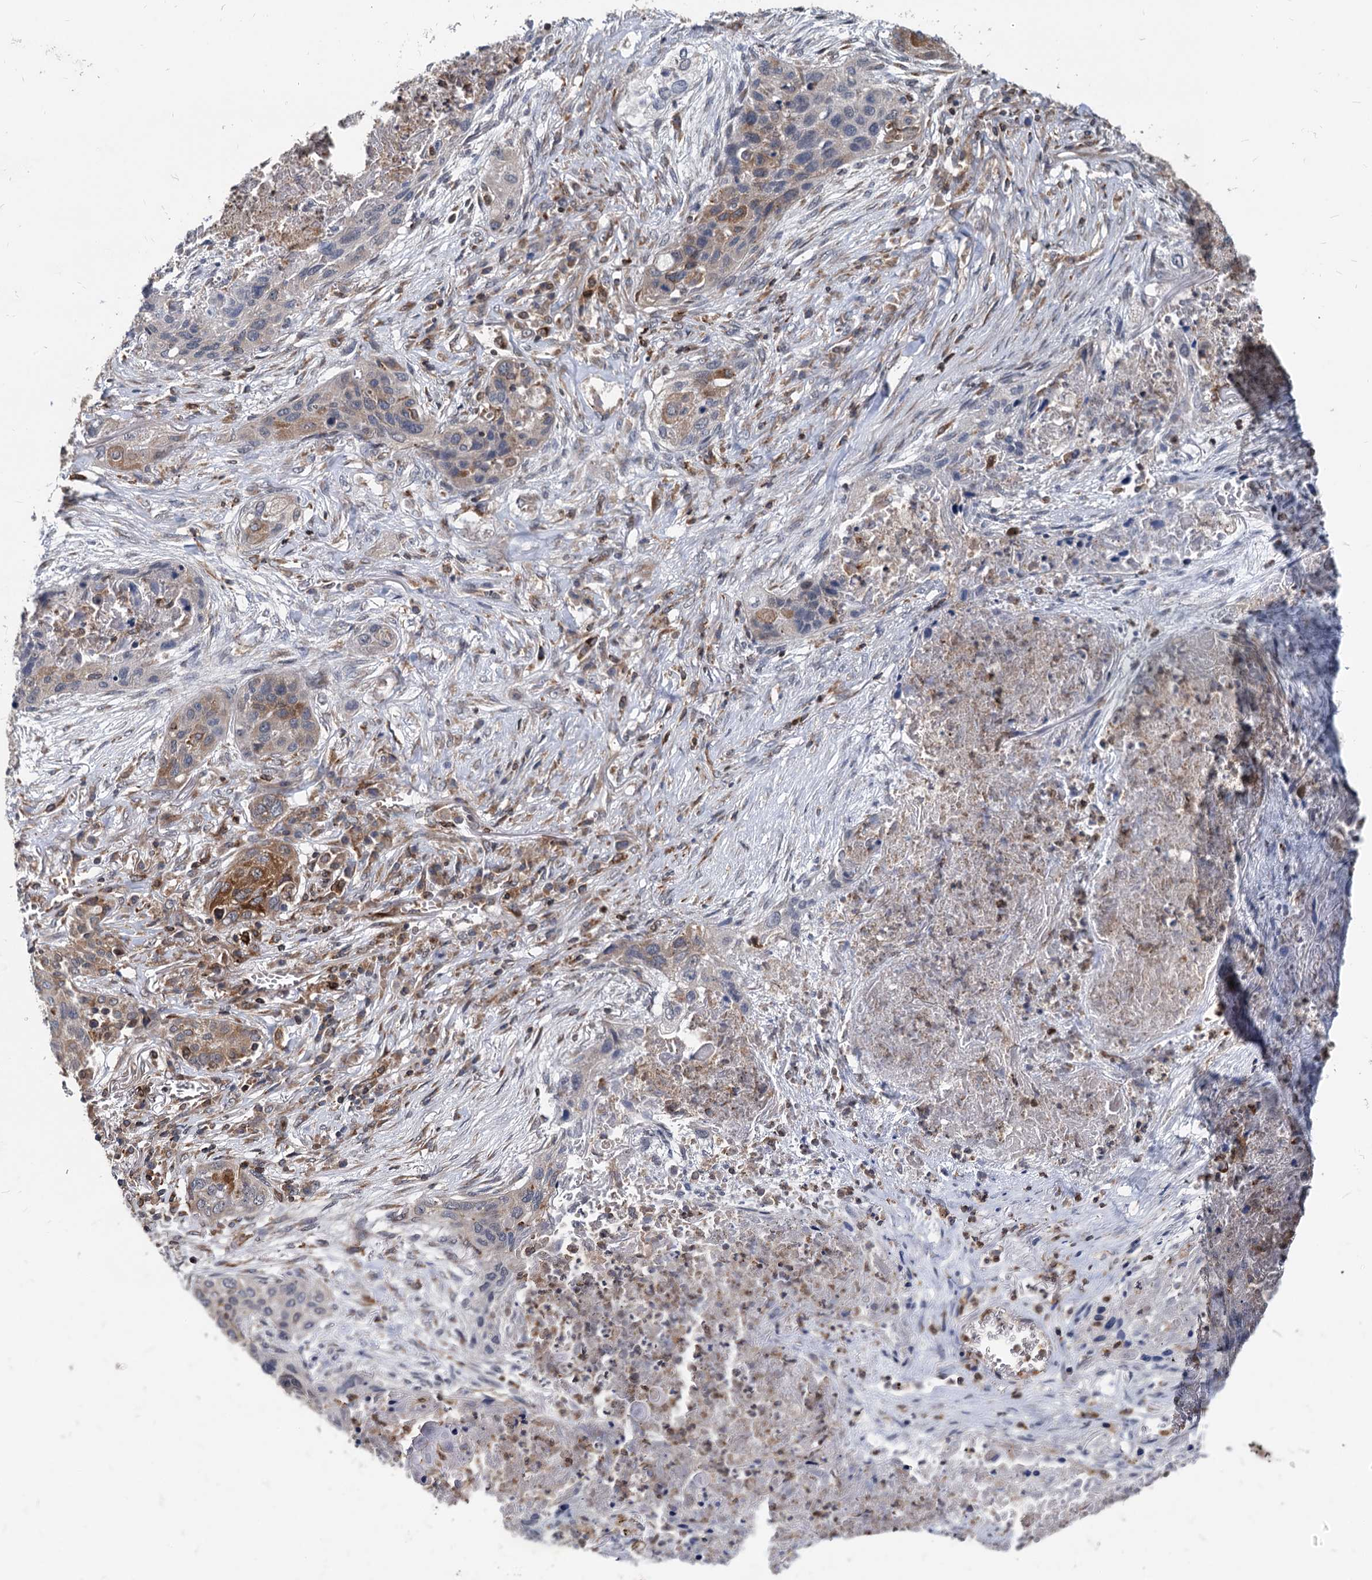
{"staining": {"intensity": "moderate", "quantity": "<25%", "location": "cytoplasmic/membranous"}, "tissue": "lung cancer", "cell_type": "Tumor cells", "image_type": "cancer", "snomed": [{"axis": "morphology", "description": "Squamous cell carcinoma, NOS"}, {"axis": "topography", "description": "Lung"}], "caption": "Protein expression analysis of human lung squamous cell carcinoma reveals moderate cytoplasmic/membranous expression in approximately <25% of tumor cells.", "gene": "STIM1", "patient": {"sex": "female", "age": 63}}